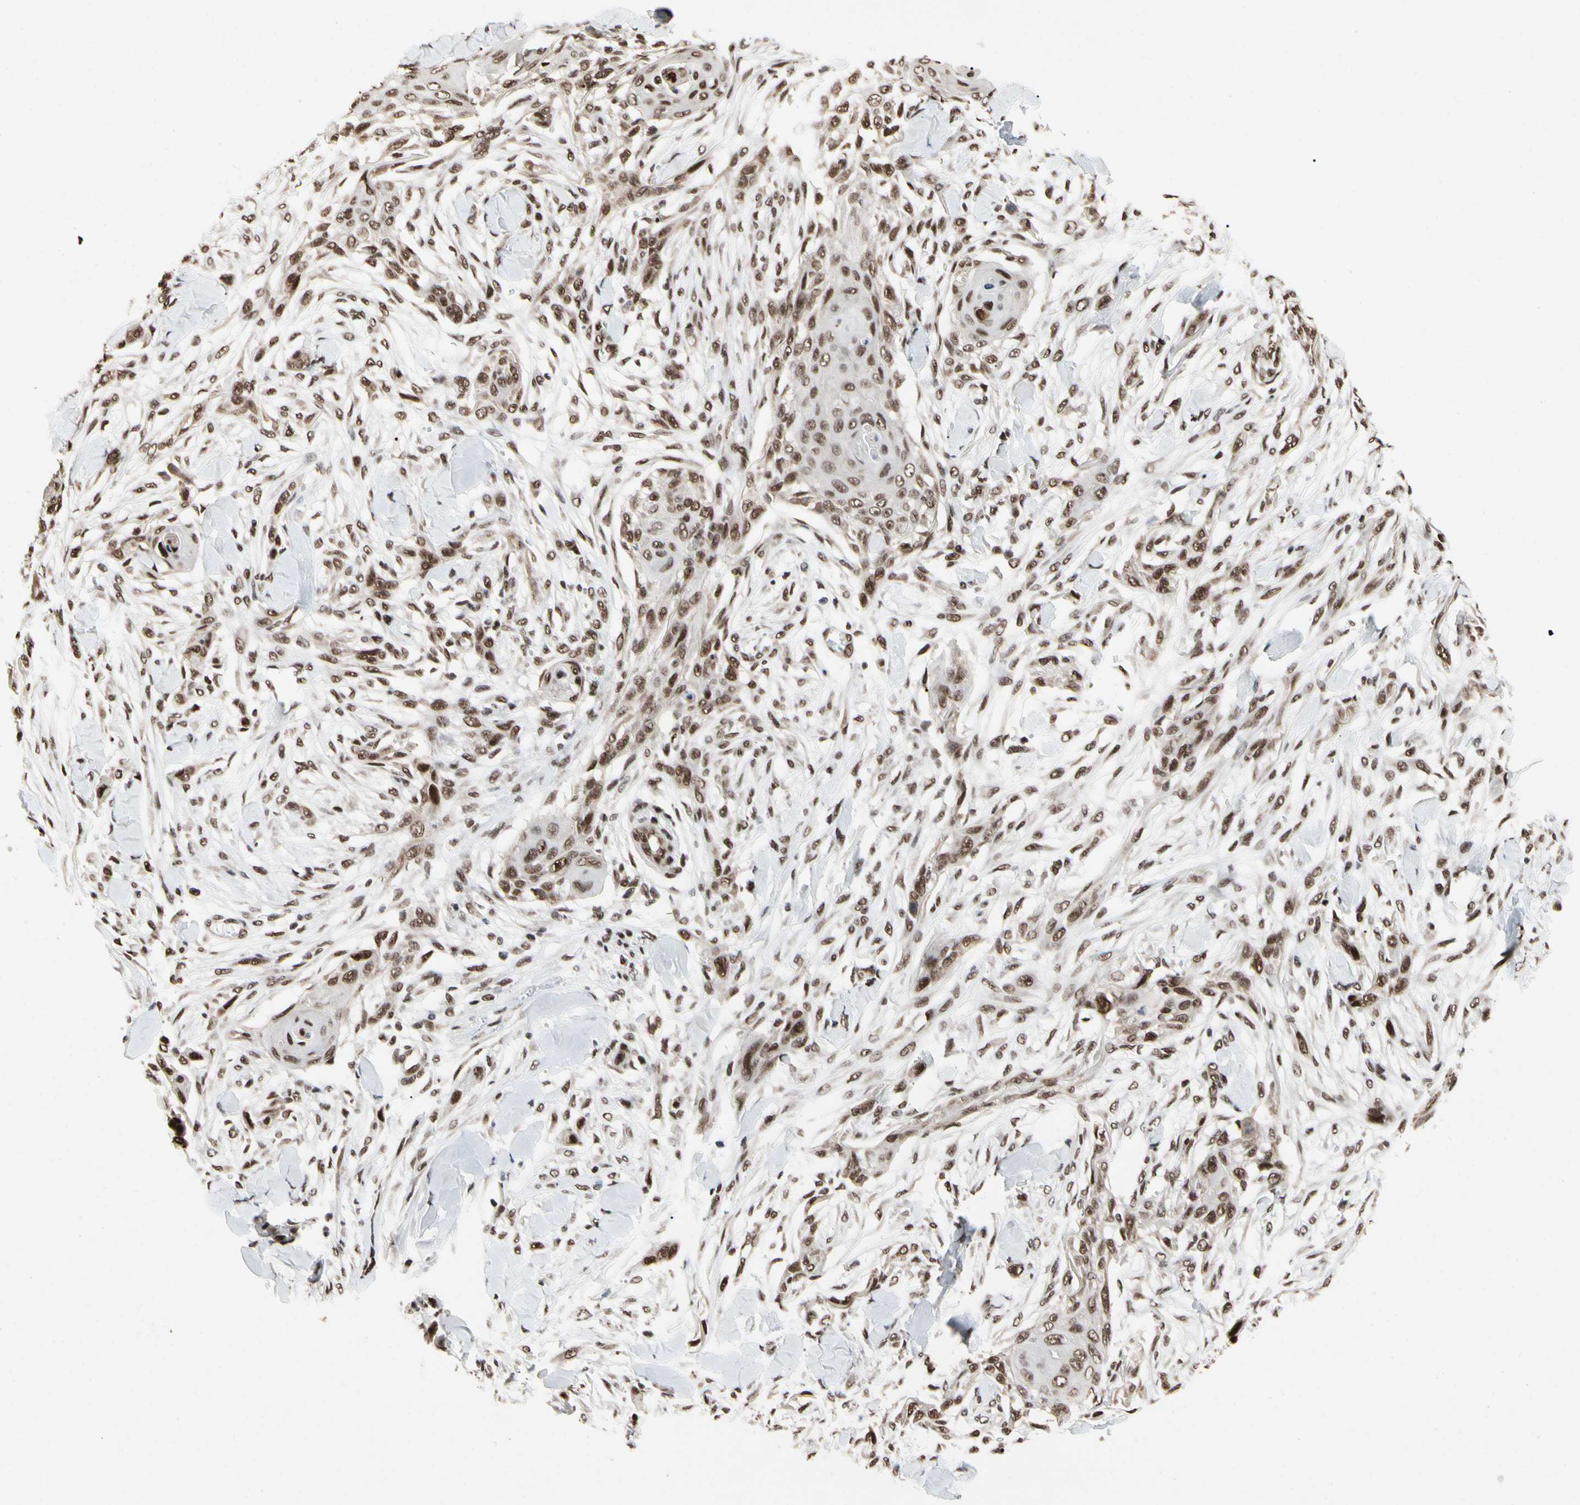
{"staining": {"intensity": "moderate", "quantity": ">75%", "location": "nuclear"}, "tissue": "skin cancer", "cell_type": "Tumor cells", "image_type": "cancer", "snomed": [{"axis": "morphology", "description": "Squamous cell carcinoma, NOS"}, {"axis": "topography", "description": "Skin"}], "caption": "A histopathology image of skin cancer stained for a protein exhibits moderate nuclear brown staining in tumor cells.", "gene": "FAM98B", "patient": {"sex": "female", "age": 59}}